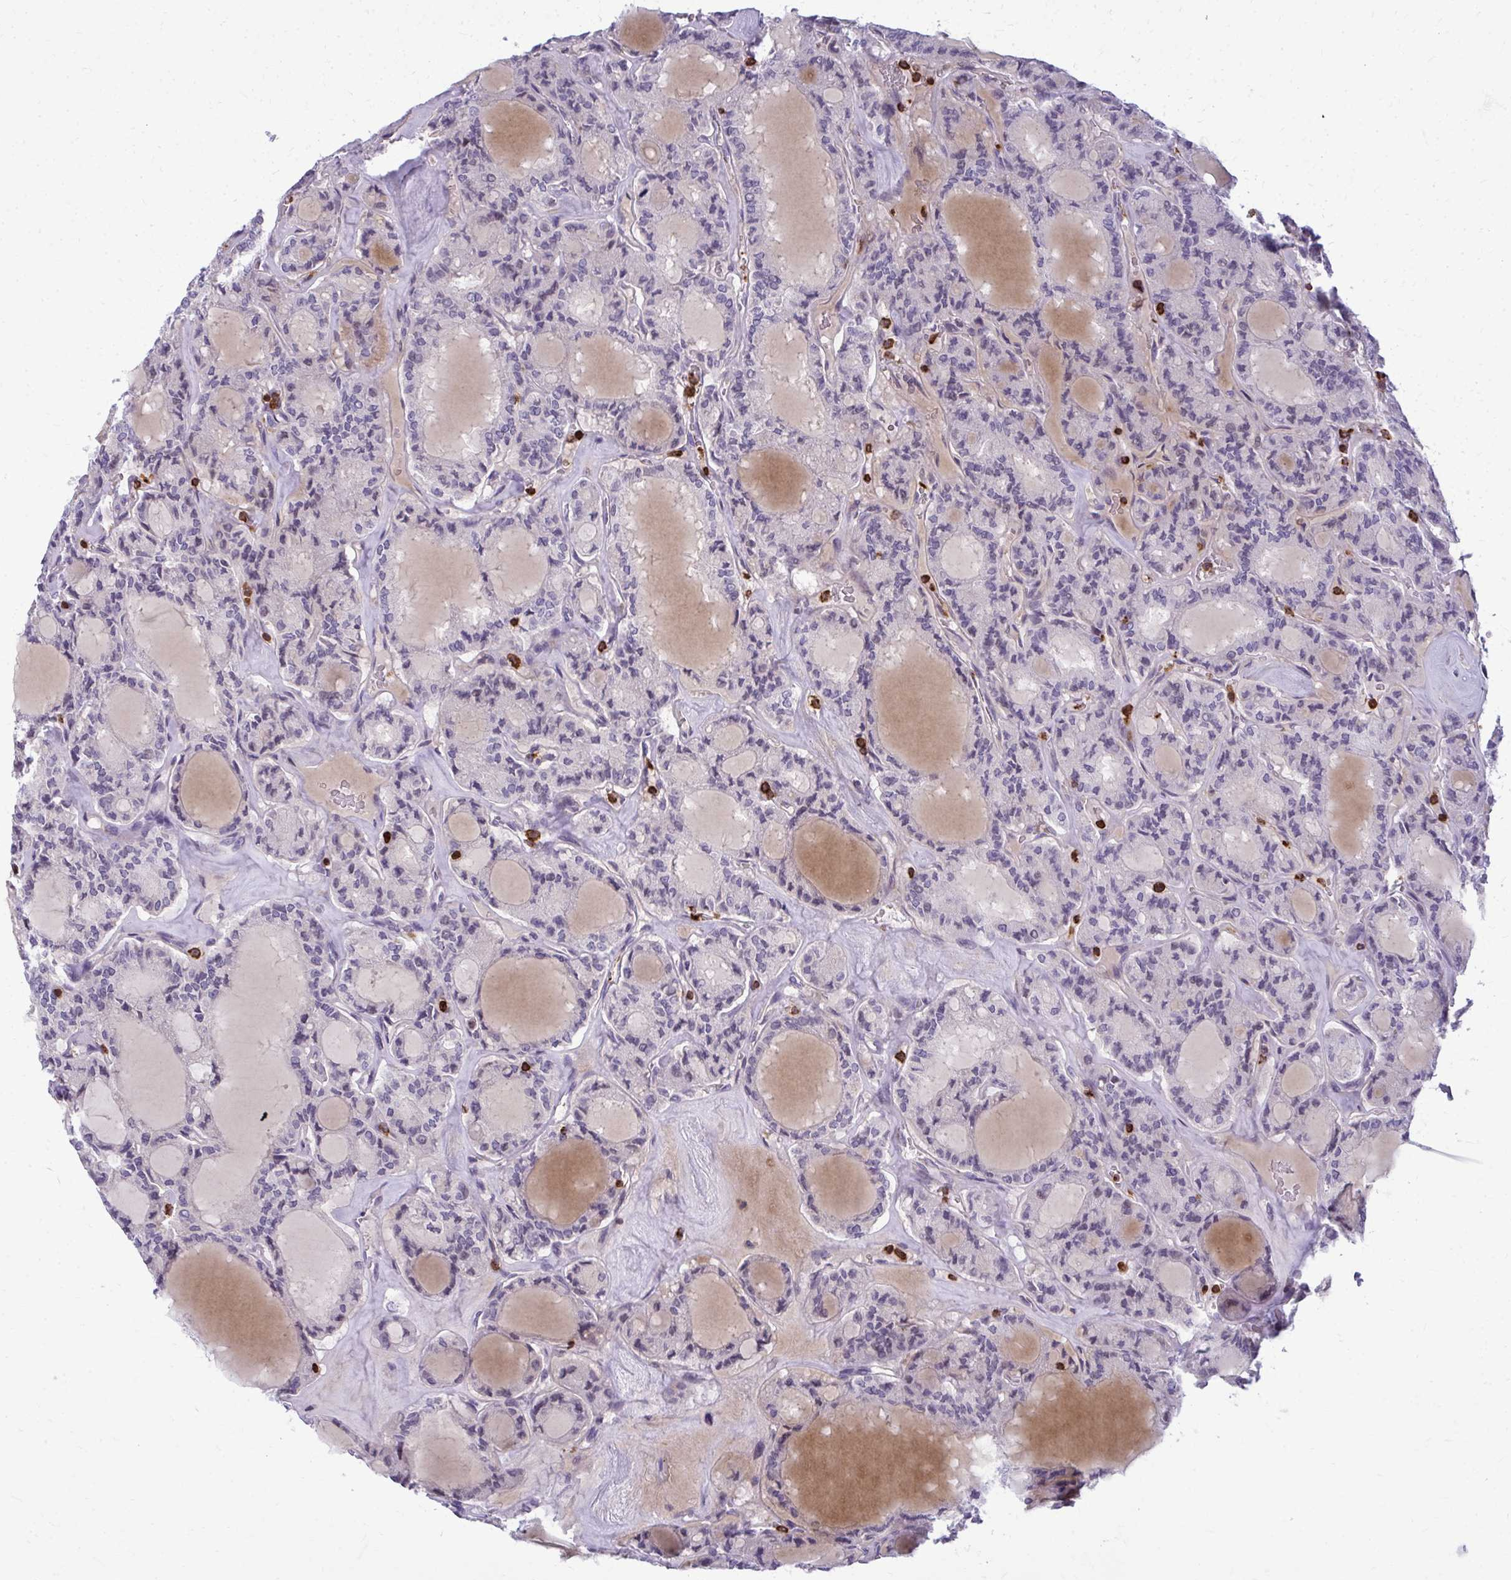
{"staining": {"intensity": "negative", "quantity": "none", "location": "none"}, "tissue": "thyroid cancer", "cell_type": "Tumor cells", "image_type": "cancer", "snomed": [{"axis": "morphology", "description": "Papillary adenocarcinoma, NOS"}, {"axis": "topography", "description": "Thyroid gland"}], "caption": "The histopathology image reveals no staining of tumor cells in thyroid cancer (papillary adenocarcinoma).", "gene": "AP5M1", "patient": {"sex": "male", "age": 87}}